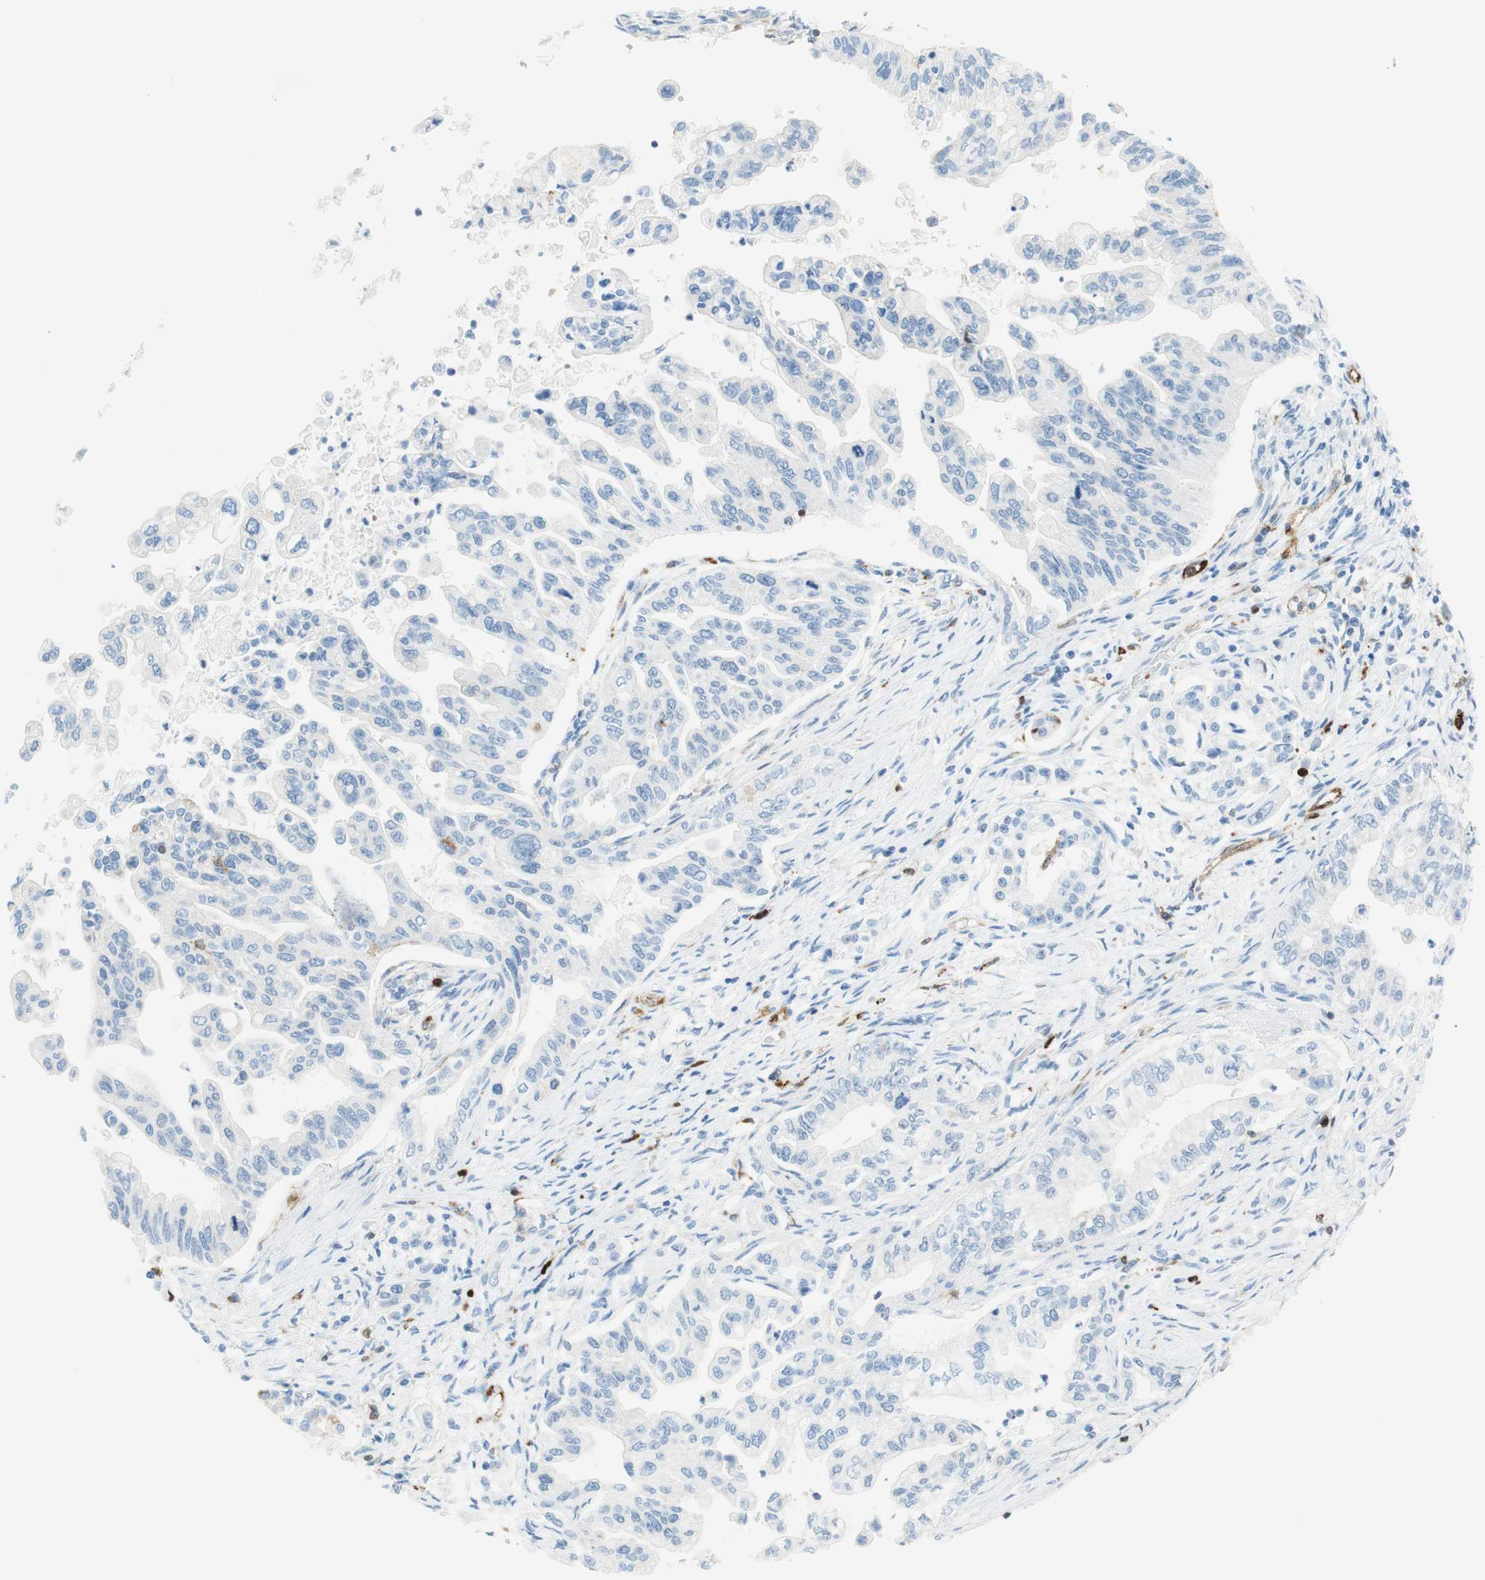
{"staining": {"intensity": "negative", "quantity": "none", "location": "none"}, "tissue": "pancreatic cancer", "cell_type": "Tumor cells", "image_type": "cancer", "snomed": [{"axis": "morphology", "description": "Normal tissue, NOS"}, {"axis": "topography", "description": "Pancreas"}], "caption": "Immunohistochemistry of human pancreatic cancer displays no expression in tumor cells. (DAB immunohistochemistry (IHC) visualized using brightfield microscopy, high magnification).", "gene": "STMN1", "patient": {"sex": "male", "age": 42}}